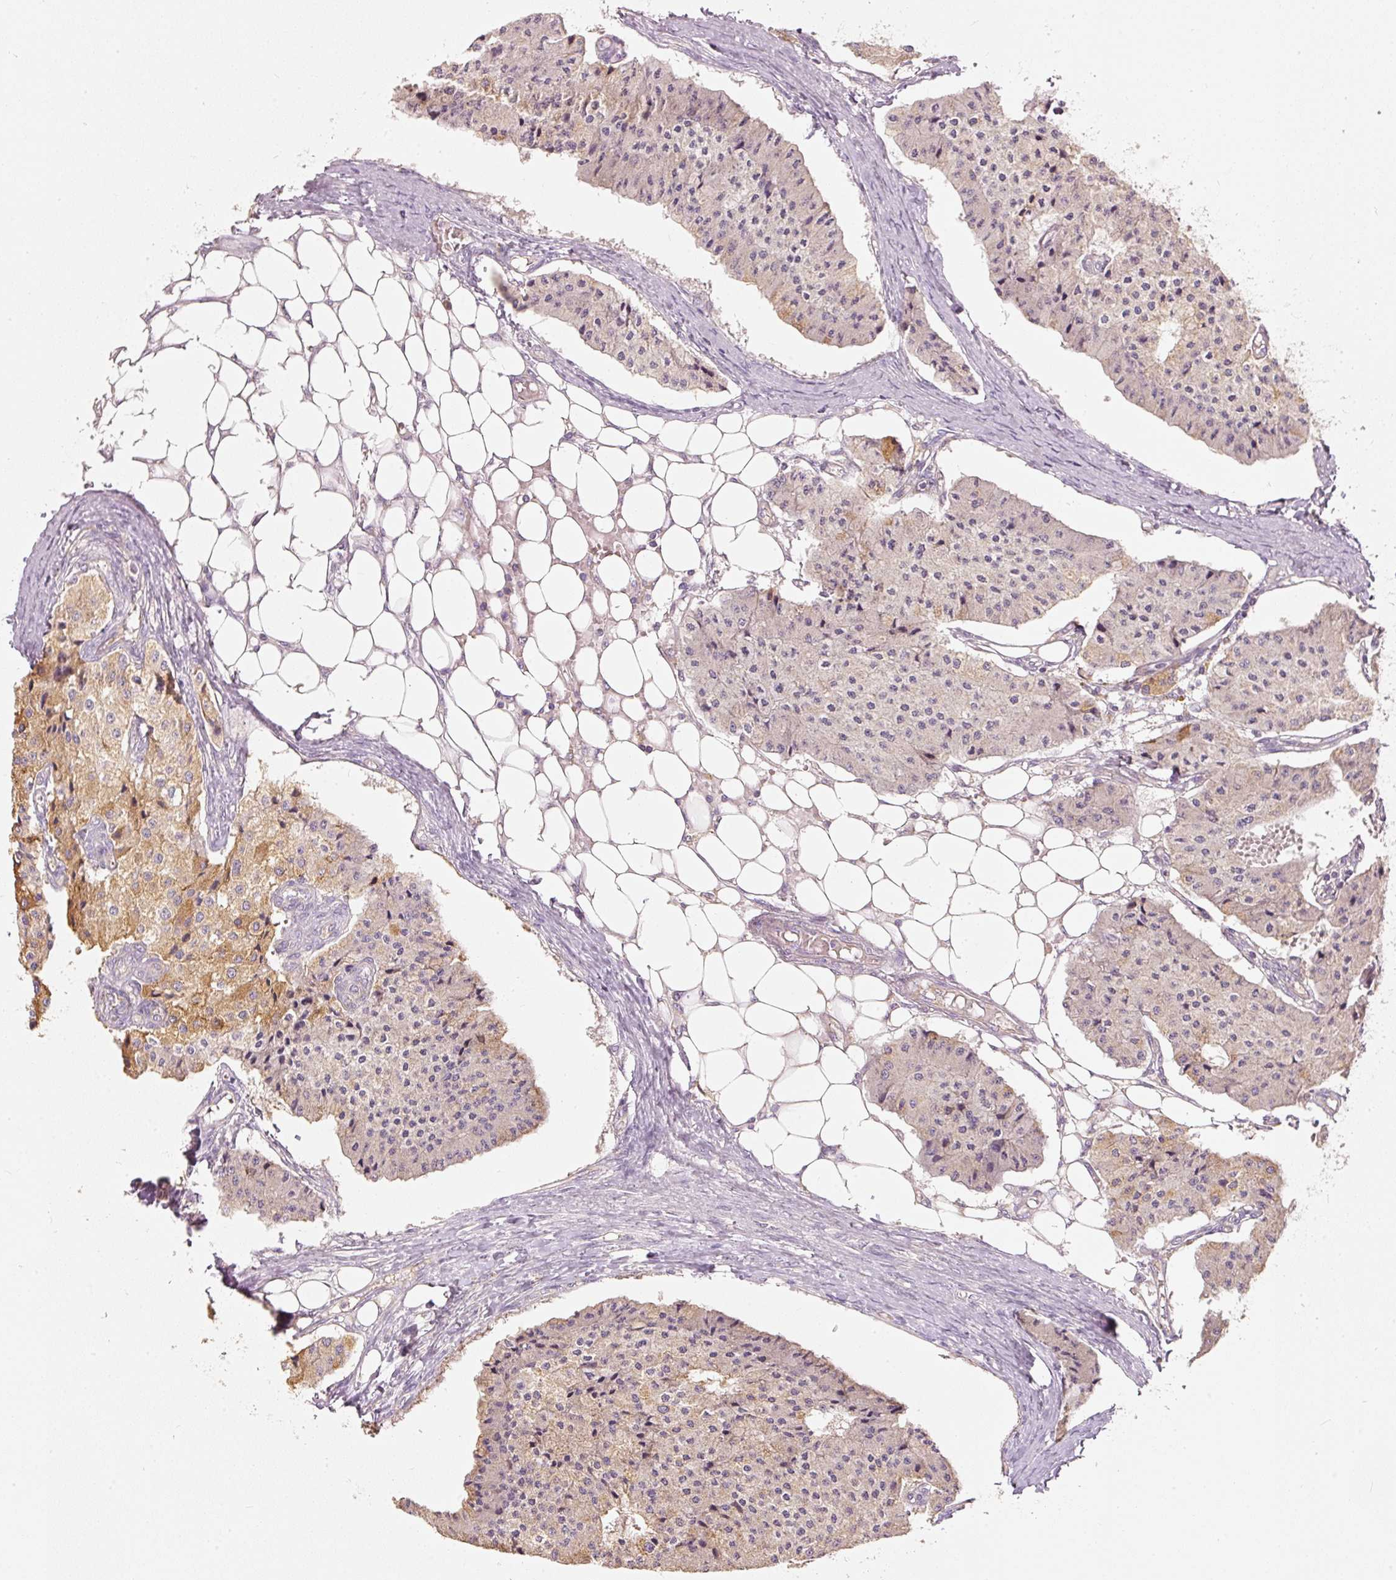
{"staining": {"intensity": "moderate", "quantity": "<25%", "location": "cytoplasmic/membranous"}, "tissue": "carcinoid", "cell_type": "Tumor cells", "image_type": "cancer", "snomed": [{"axis": "morphology", "description": "Carcinoid, malignant, NOS"}, {"axis": "topography", "description": "Colon"}], "caption": "This is an image of immunohistochemistry staining of carcinoid, which shows moderate positivity in the cytoplasmic/membranous of tumor cells.", "gene": "PSENEN", "patient": {"sex": "female", "age": 52}}